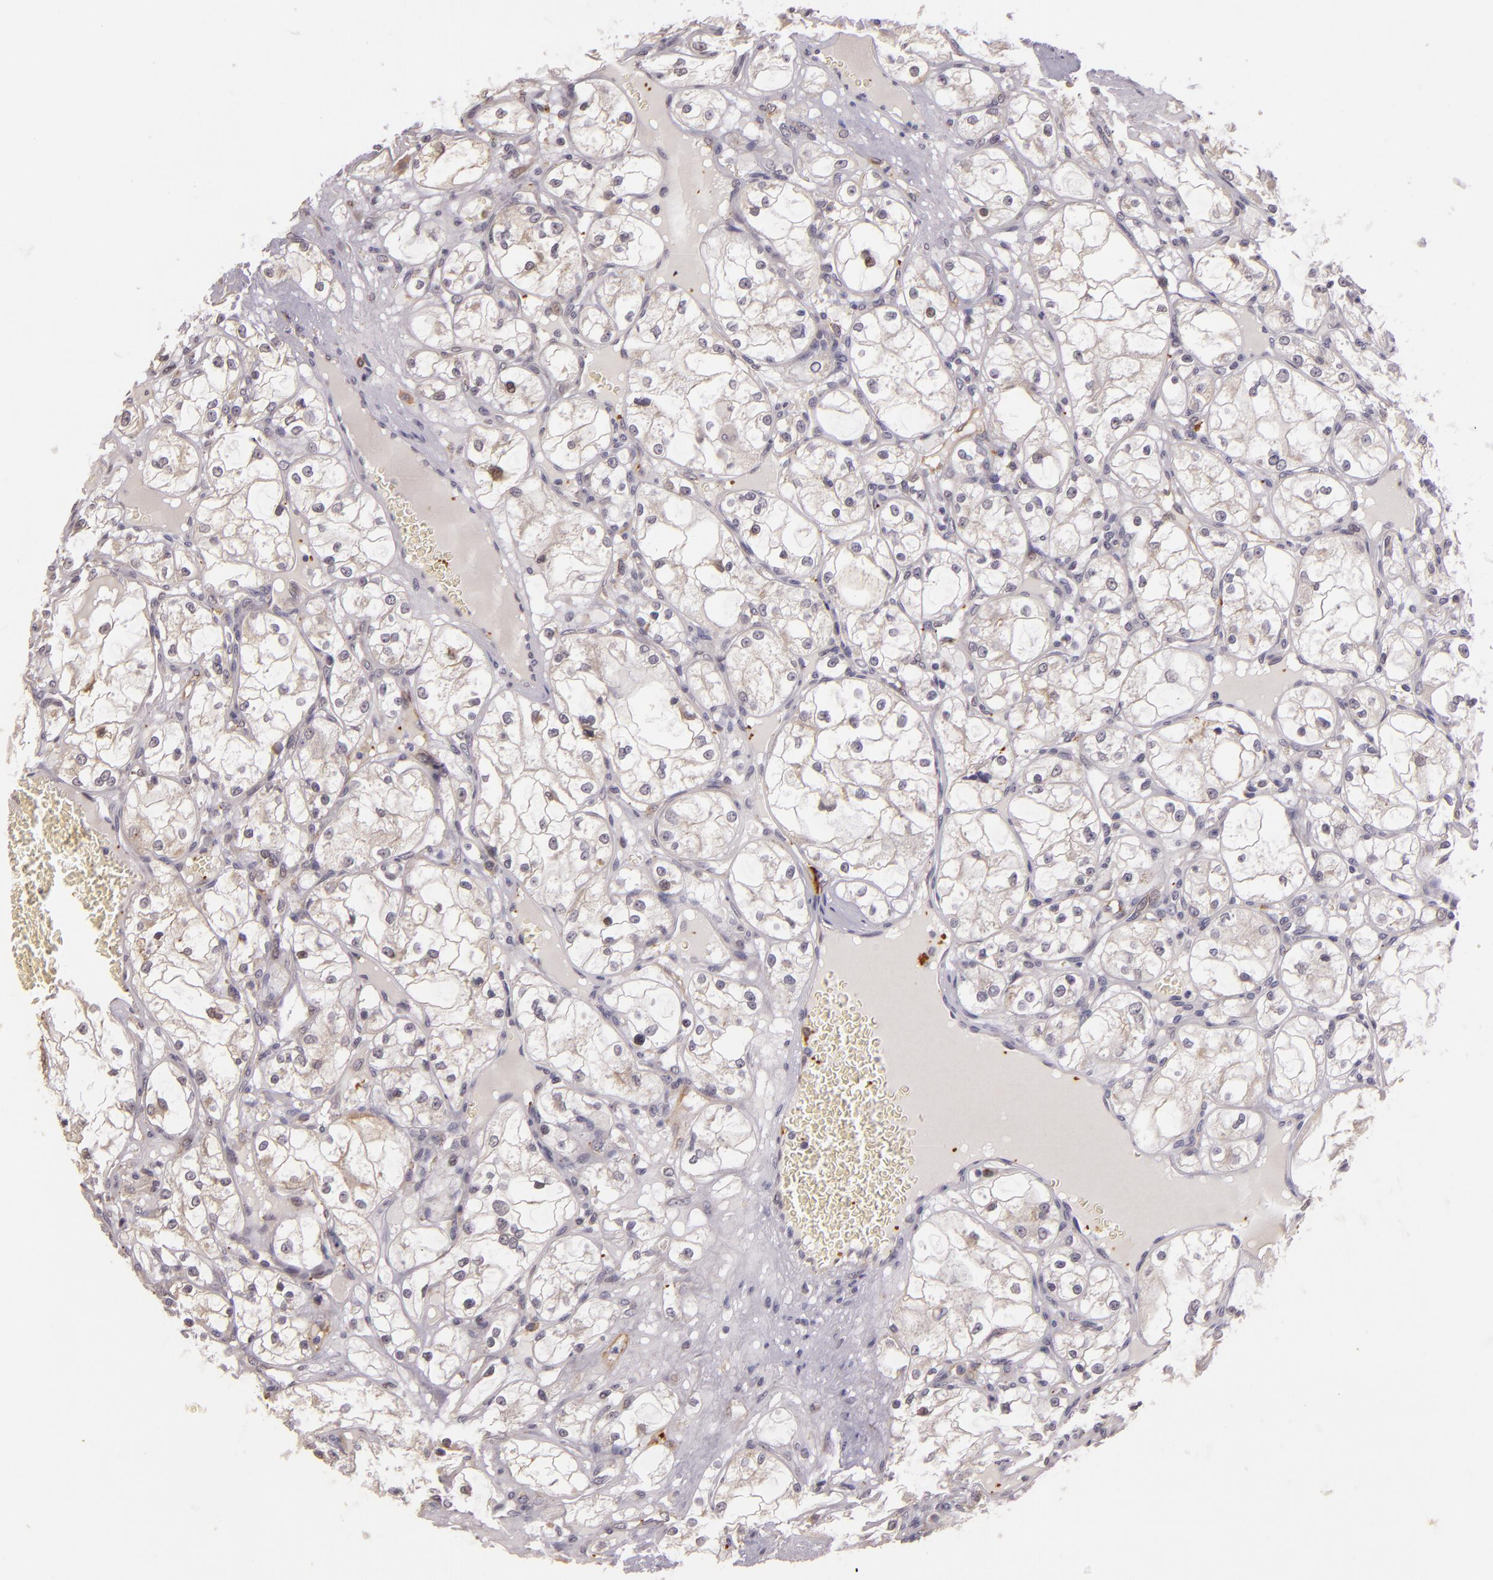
{"staining": {"intensity": "negative", "quantity": "none", "location": "none"}, "tissue": "renal cancer", "cell_type": "Tumor cells", "image_type": "cancer", "snomed": [{"axis": "morphology", "description": "Adenocarcinoma, NOS"}, {"axis": "topography", "description": "Kidney"}], "caption": "A high-resolution histopathology image shows IHC staining of adenocarcinoma (renal), which exhibits no significant positivity in tumor cells. (DAB (3,3'-diaminobenzidine) immunohistochemistry (IHC) visualized using brightfield microscopy, high magnification).", "gene": "SYTL4", "patient": {"sex": "male", "age": 61}}